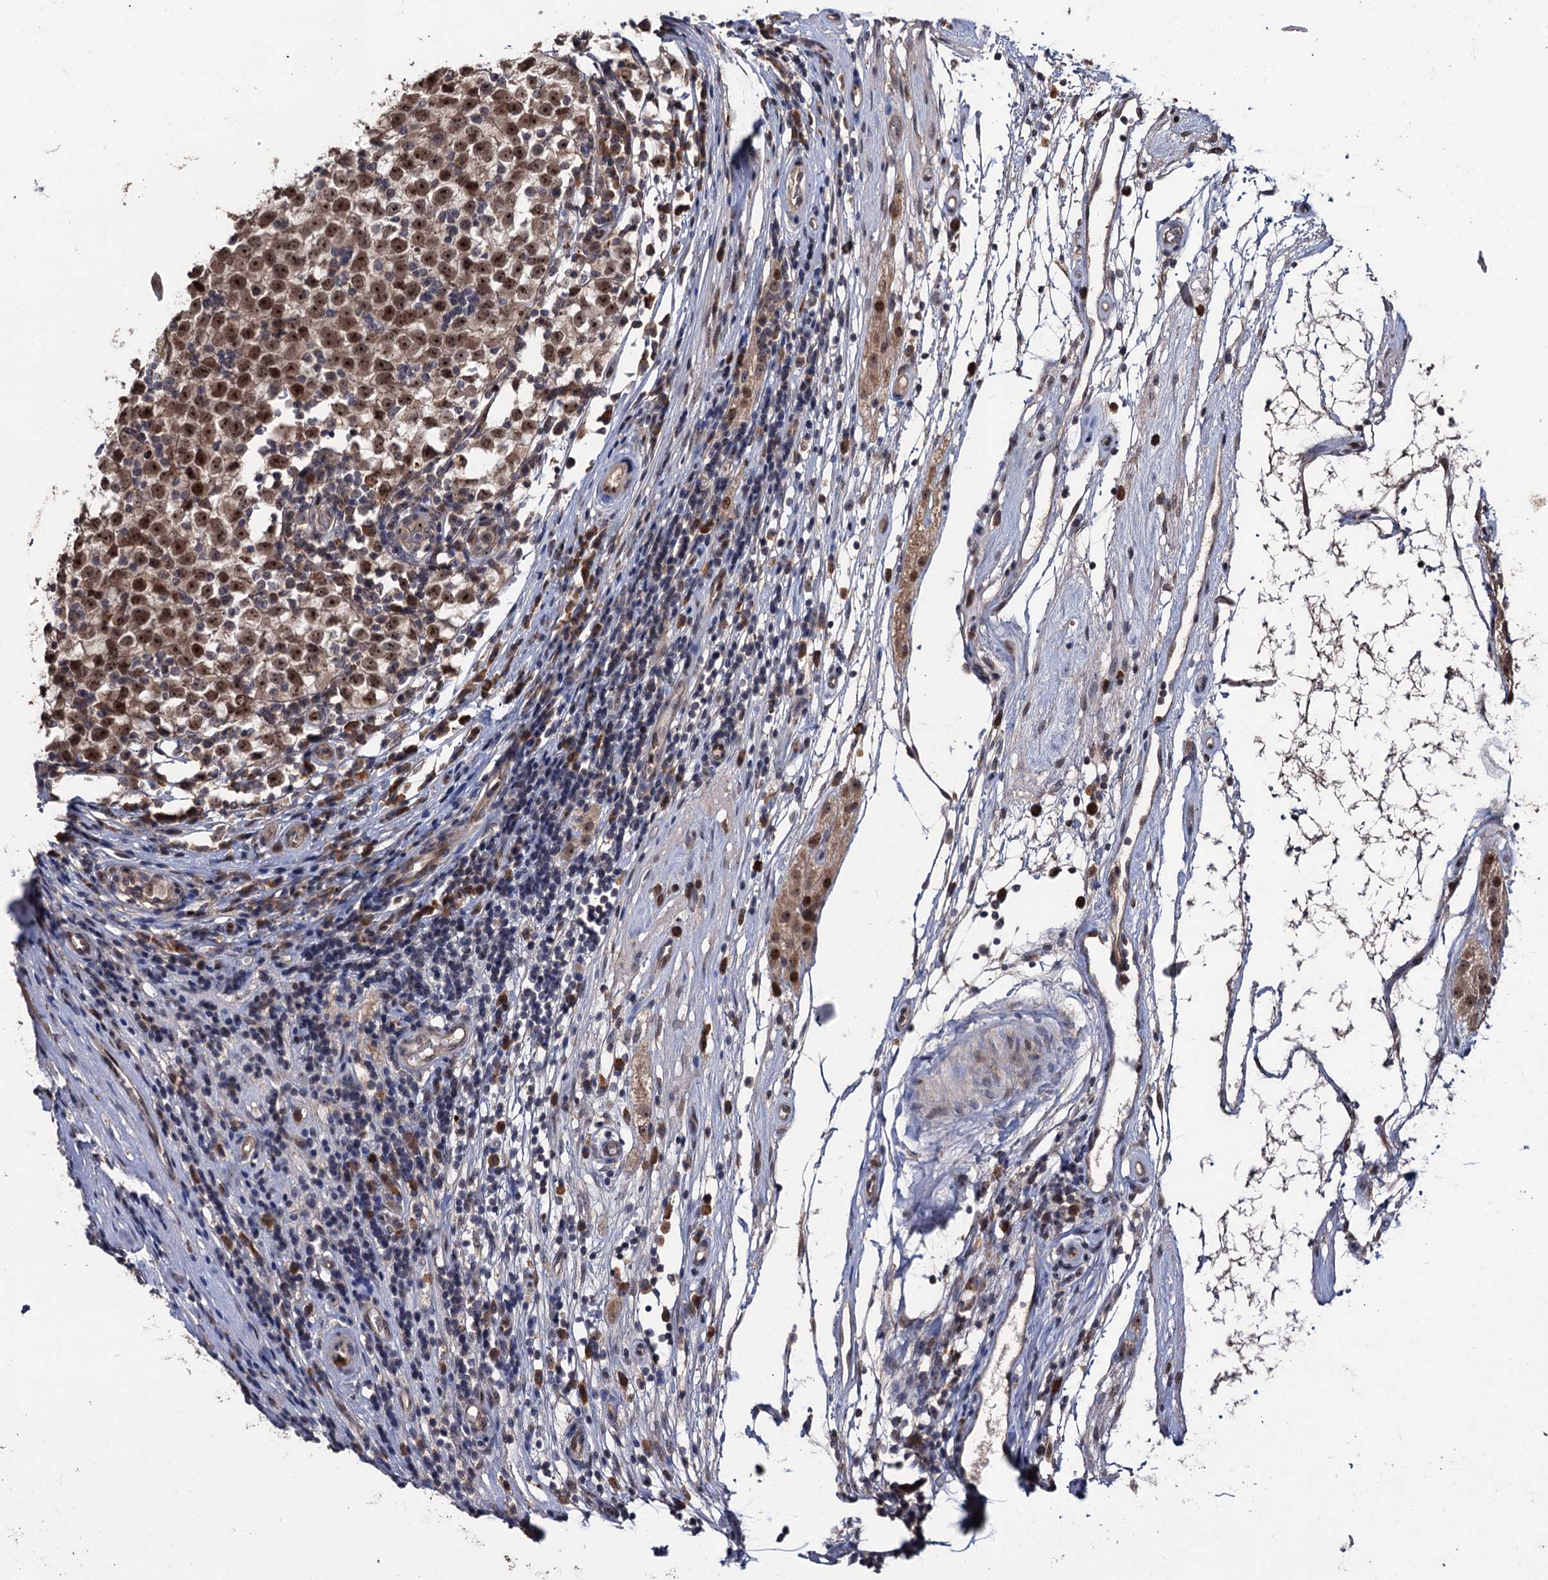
{"staining": {"intensity": "moderate", "quantity": ">75%", "location": "nuclear"}, "tissue": "testis cancer", "cell_type": "Tumor cells", "image_type": "cancer", "snomed": [{"axis": "morphology", "description": "Seminoma, NOS"}, {"axis": "topography", "description": "Testis"}], "caption": "Testis cancer stained with immunohistochemistry displays moderate nuclear staining in about >75% of tumor cells. (DAB (3,3'-diaminobenzidine) IHC, brown staining for protein, blue staining for nuclei).", "gene": "LRRC63", "patient": {"sex": "male", "age": 65}}